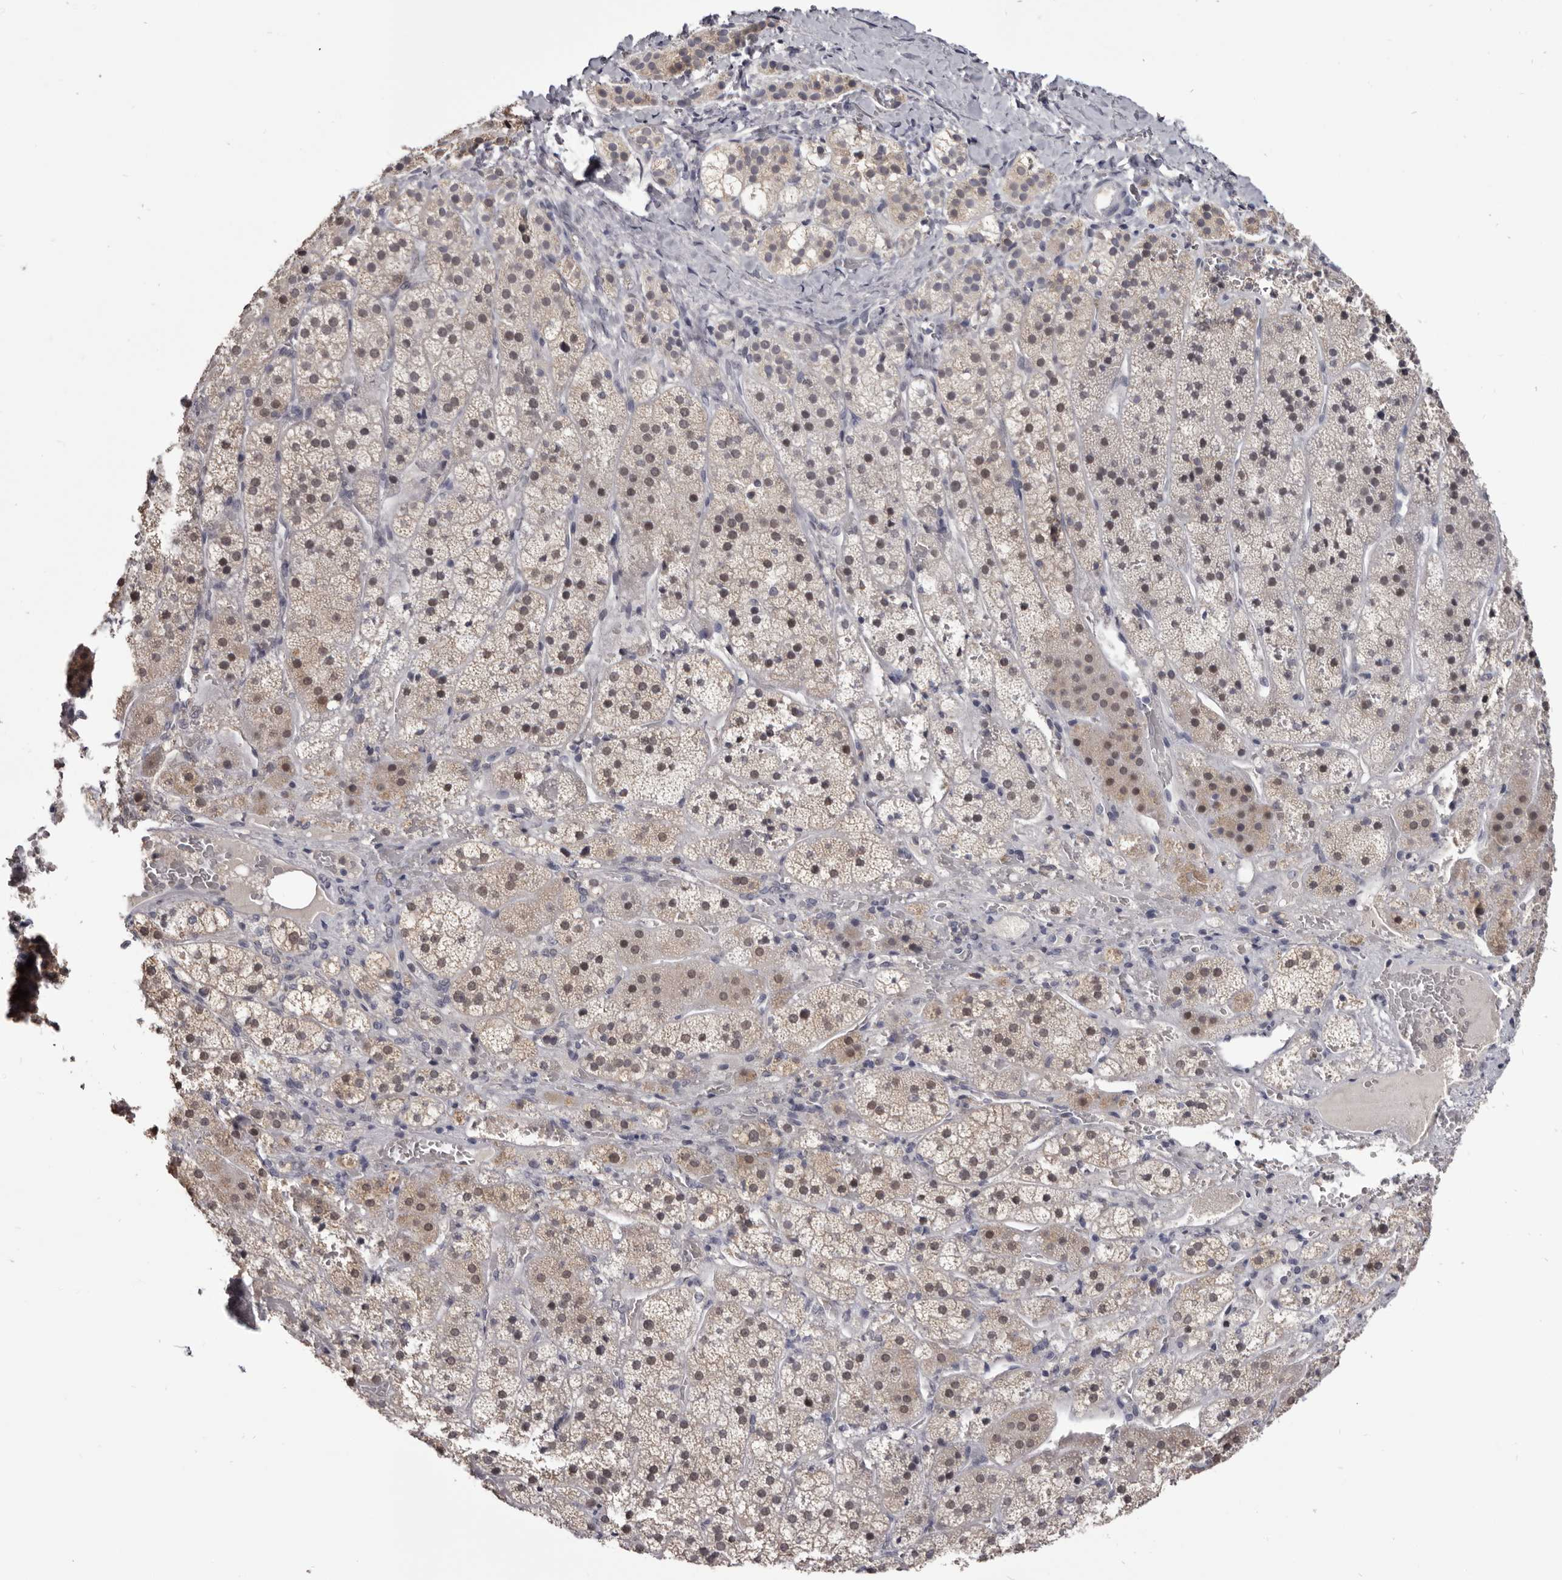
{"staining": {"intensity": "weak", "quantity": ">75%", "location": "cytoplasmic/membranous,nuclear"}, "tissue": "adrenal gland", "cell_type": "Glandular cells", "image_type": "normal", "snomed": [{"axis": "morphology", "description": "Normal tissue, NOS"}, {"axis": "topography", "description": "Adrenal gland"}], "caption": "A histopathology image showing weak cytoplasmic/membranous,nuclear positivity in about >75% of glandular cells in normal adrenal gland, as visualized by brown immunohistochemical staining.", "gene": "CGN", "patient": {"sex": "female", "age": 44}}